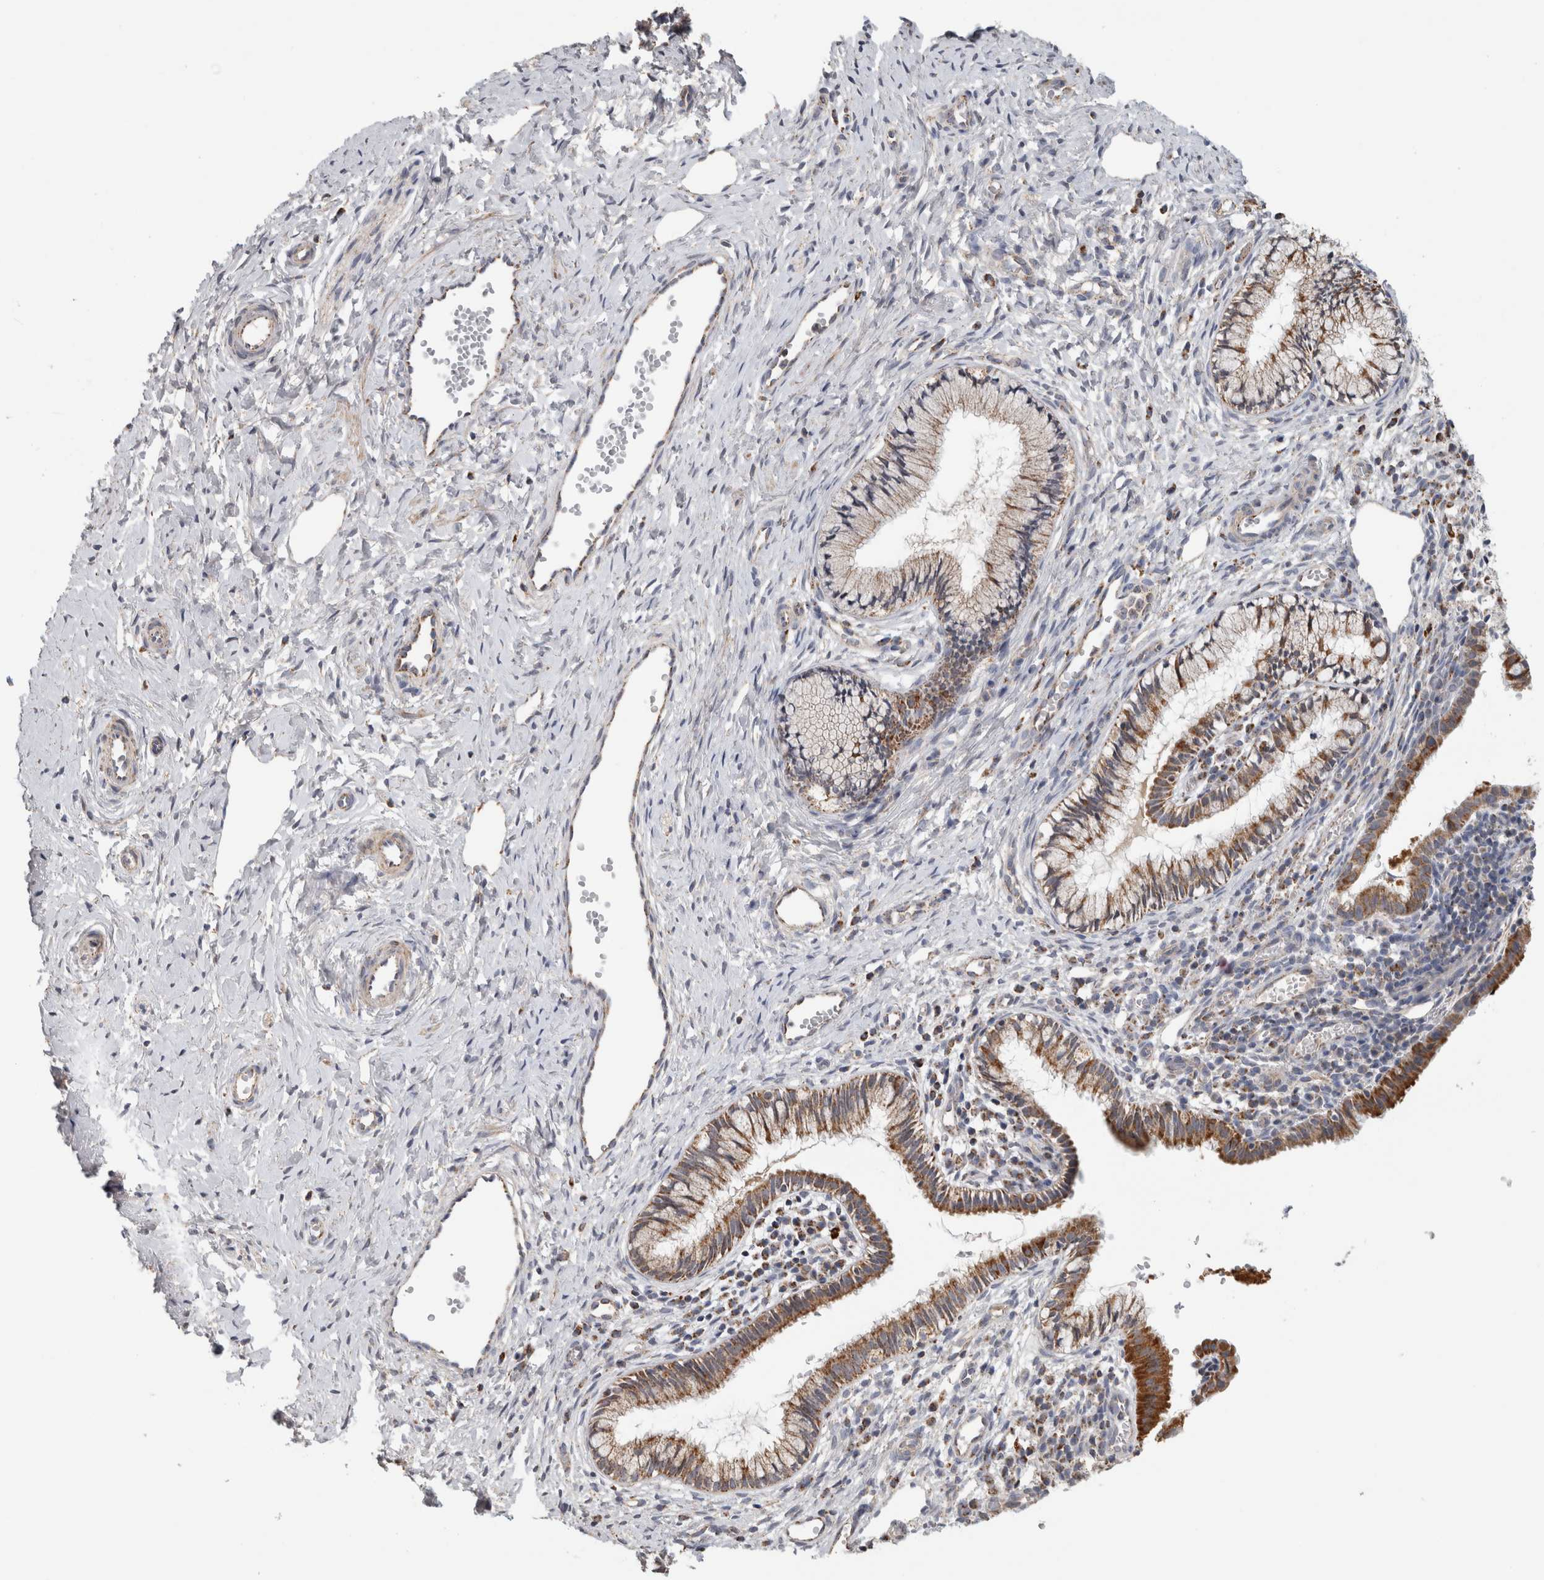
{"staining": {"intensity": "moderate", "quantity": "25%-75%", "location": "cytoplasmic/membranous"}, "tissue": "cervix", "cell_type": "Glandular cells", "image_type": "normal", "snomed": [{"axis": "morphology", "description": "Normal tissue, NOS"}, {"axis": "topography", "description": "Cervix"}], "caption": "IHC histopathology image of normal cervix: human cervix stained using immunohistochemistry (IHC) shows medium levels of moderate protein expression localized specifically in the cytoplasmic/membranous of glandular cells, appearing as a cytoplasmic/membranous brown color.", "gene": "ST8SIA1", "patient": {"sex": "female", "age": 27}}